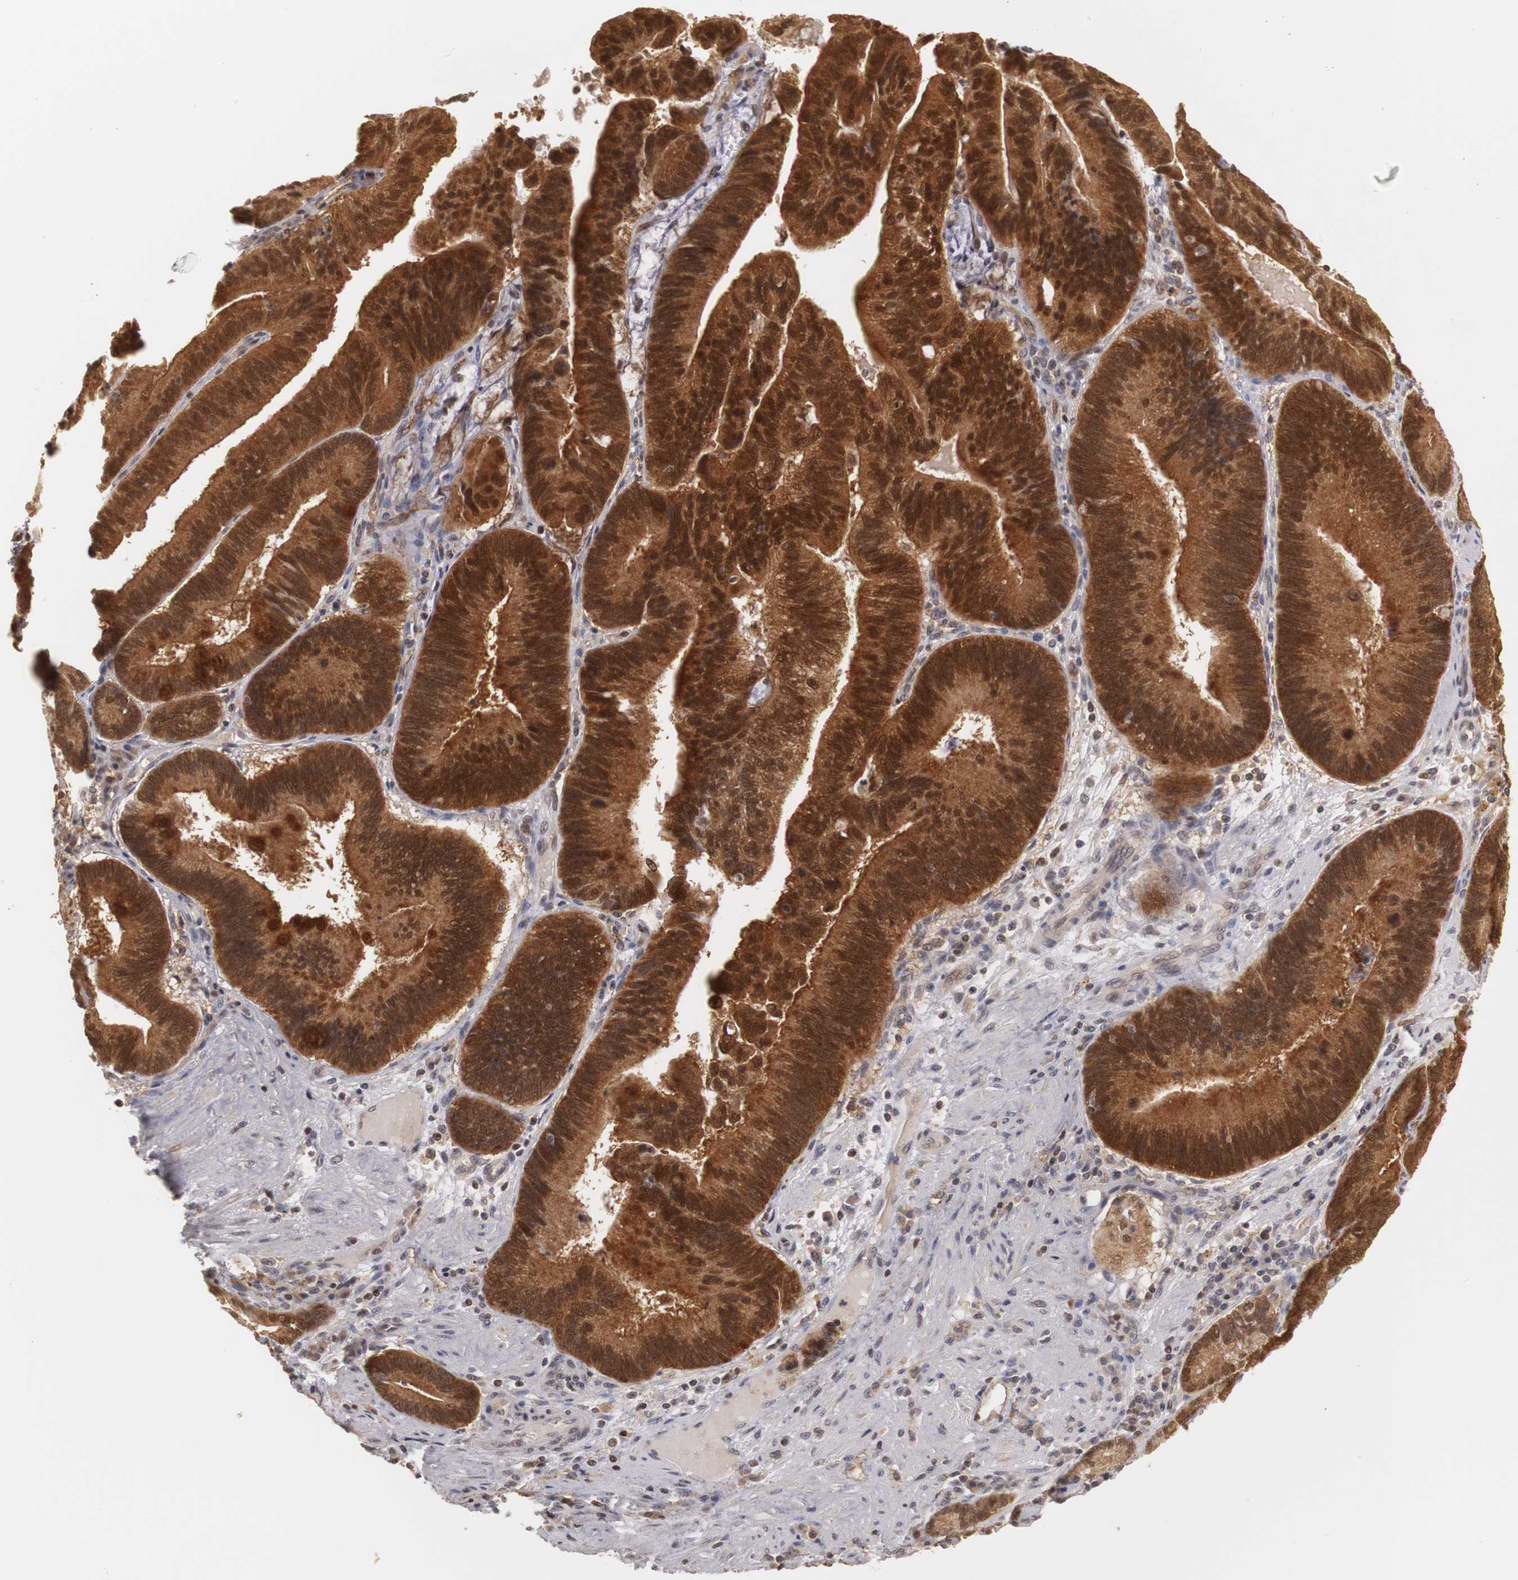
{"staining": {"intensity": "strong", "quantity": ">75%", "location": "cytoplasmic/membranous,nuclear"}, "tissue": "pancreatic cancer", "cell_type": "Tumor cells", "image_type": "cancer", "snomed": [{"axis": "morphology", "description": "Adenocarcinoma, NOS"}, {"axis": "topography", "description": "Pancreas"}], "caption": "IHC (DAB) staining of human pancreatic cancer (adenocarcinoma) exhibits strong cytoplasmic/membranous and nuclear protein expression in about >75% of tumor cells.", "gene": "PLEKHA1", "patient": {"sex": "male", "age": 82}}